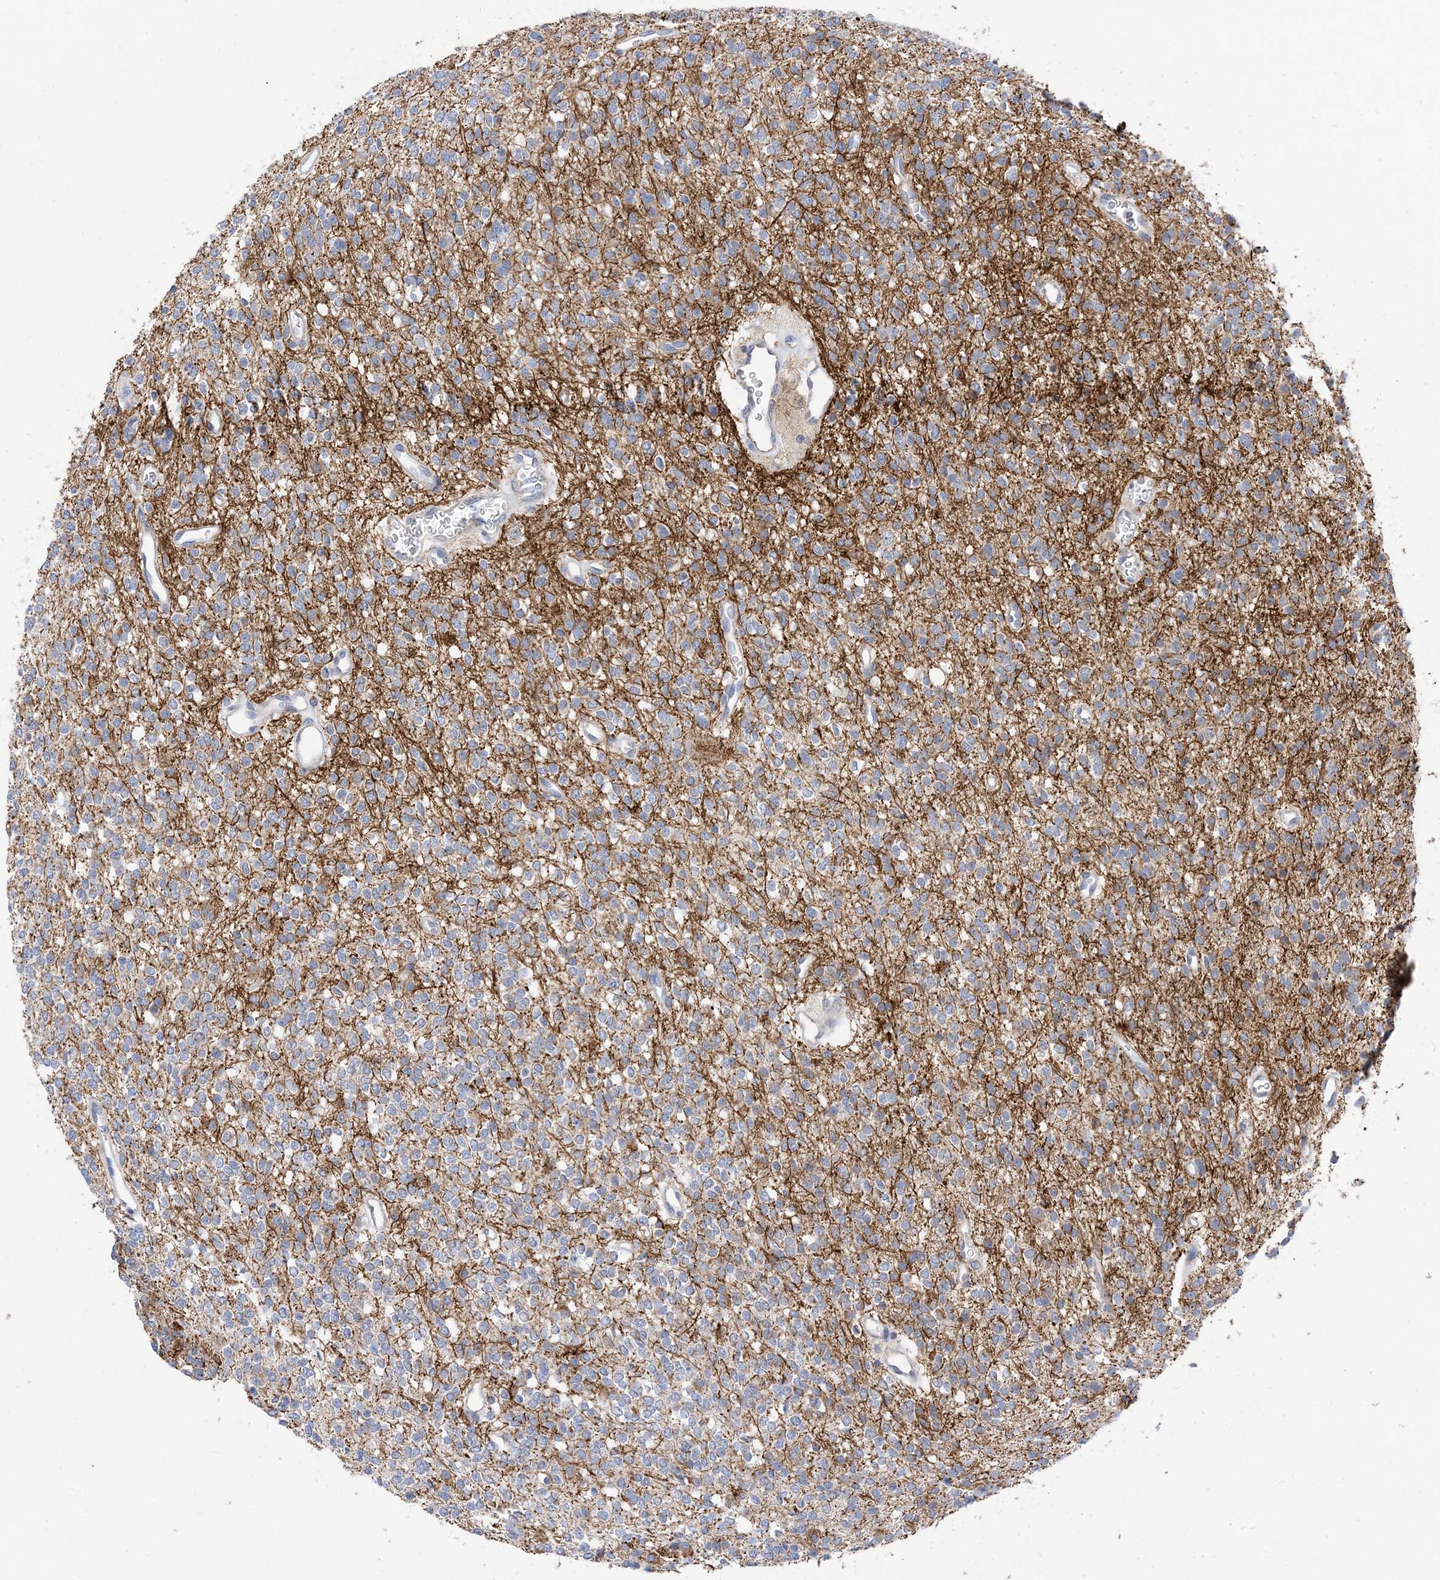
{"staining": {"intensity": "negative", "quantity": "none", "location": "none"}, "tissue": "glioma", "cell_type": "Tumor cells", "image_type": "cancer", "snomed": [{"axis": "morphology", "description": "Glioma, malignant, High grade"}, {"axis": "topography", "description": "Brain"}], "caption": "This photomicrograph is of glioma stained with IHC to label a protein in brown with the nuclei are counter-stained blue. There is no positivity in tumor cells.", "gene": "PLK4", "patient": {"sex": "male", "age": 34}}